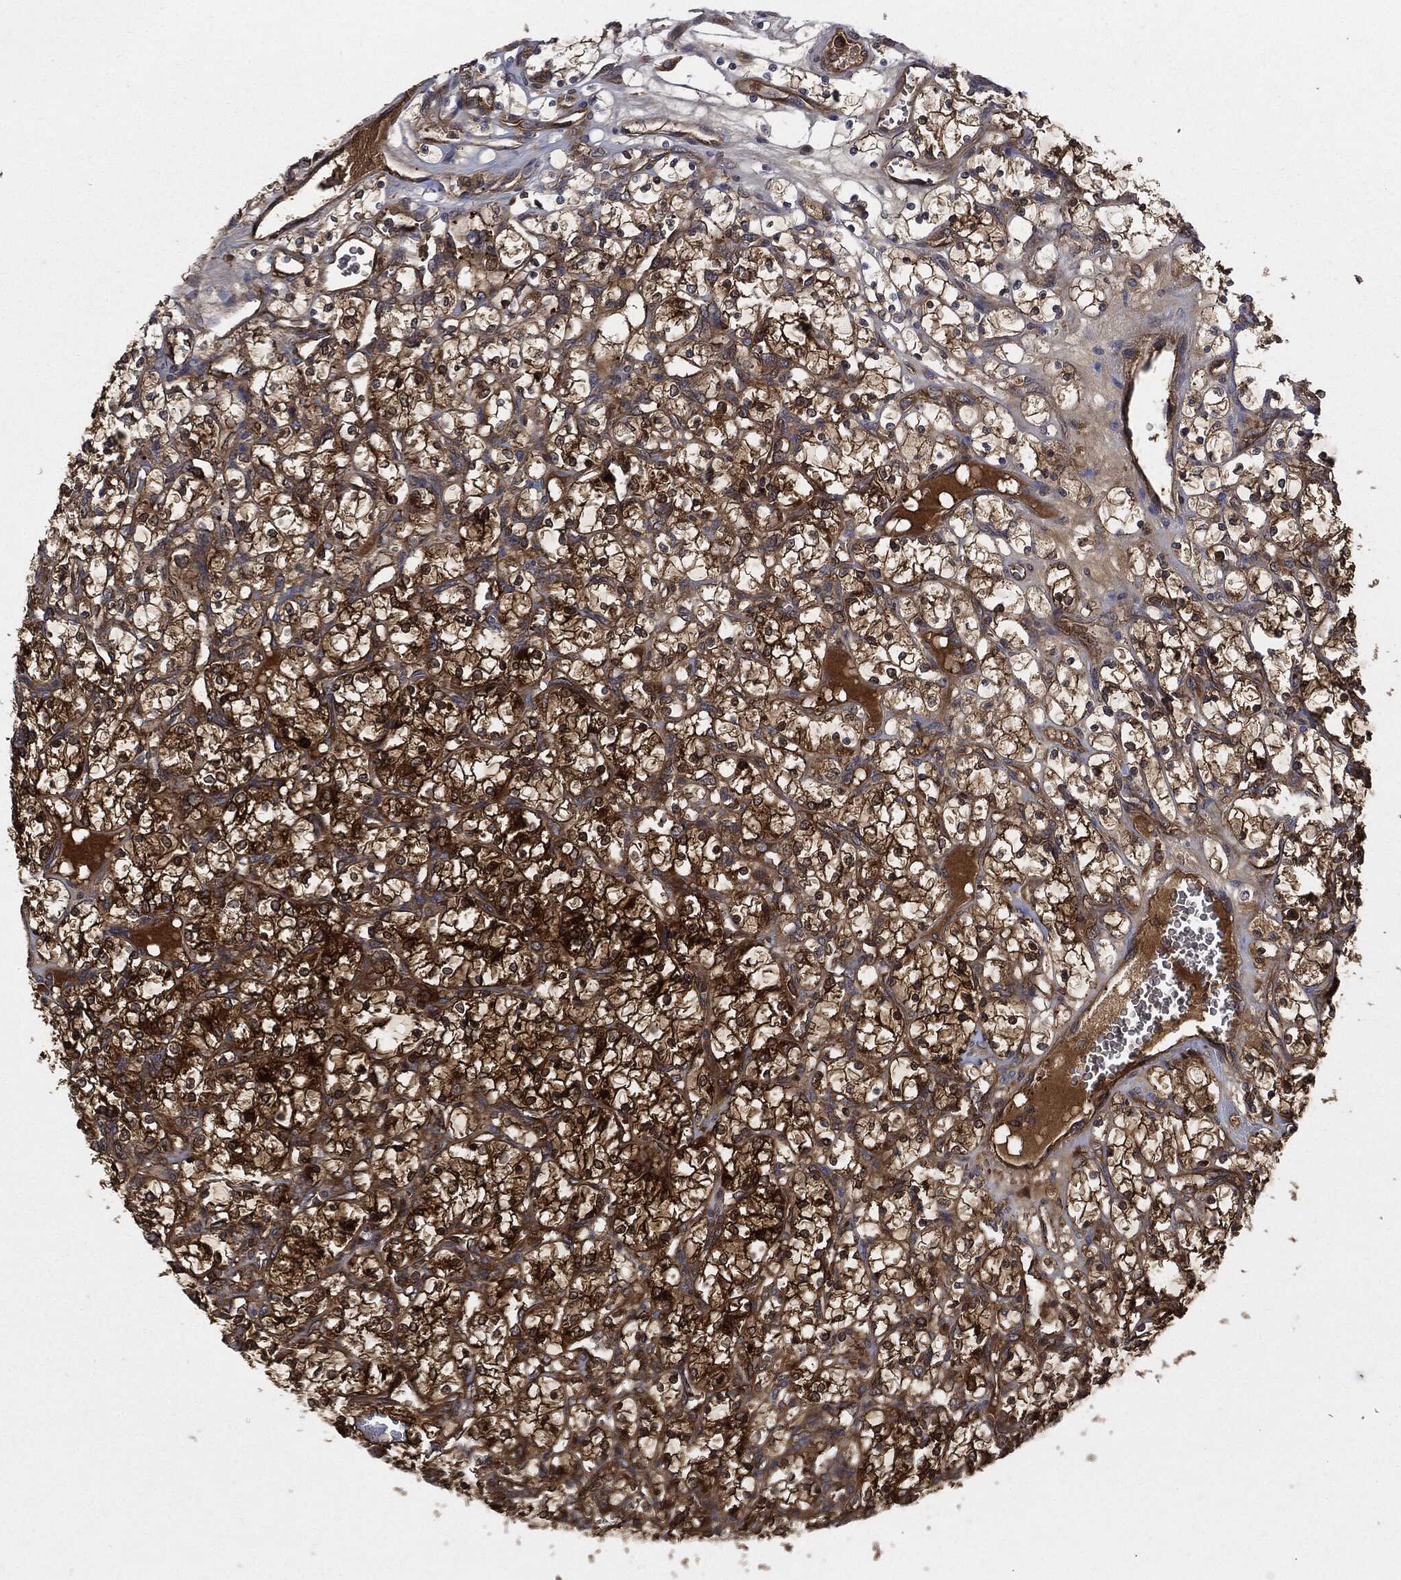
{"staining": {"intensity": "strong", "quantity": ">75%", "location": "cytoplasmic/membranous"}, "tissue": "renal cancer", "cell_type": "Tumor cells", "image_type": "cancer", "snomed": [{"axis": "morphology", "description": "Adenocarcinoma, NOS"}, {"axis": "topography", "description": "Kidney"}], "caption": "Renal cancer (adenocarcinoma) stained with DAB immunohistochemistry (IHC) exhibits high levels of strong cytoplasmic/membranous expression in approximately >75% of tumor cells.", "gene": "XPNPEP1", "patient": {"sex": "female", "age": 69}}